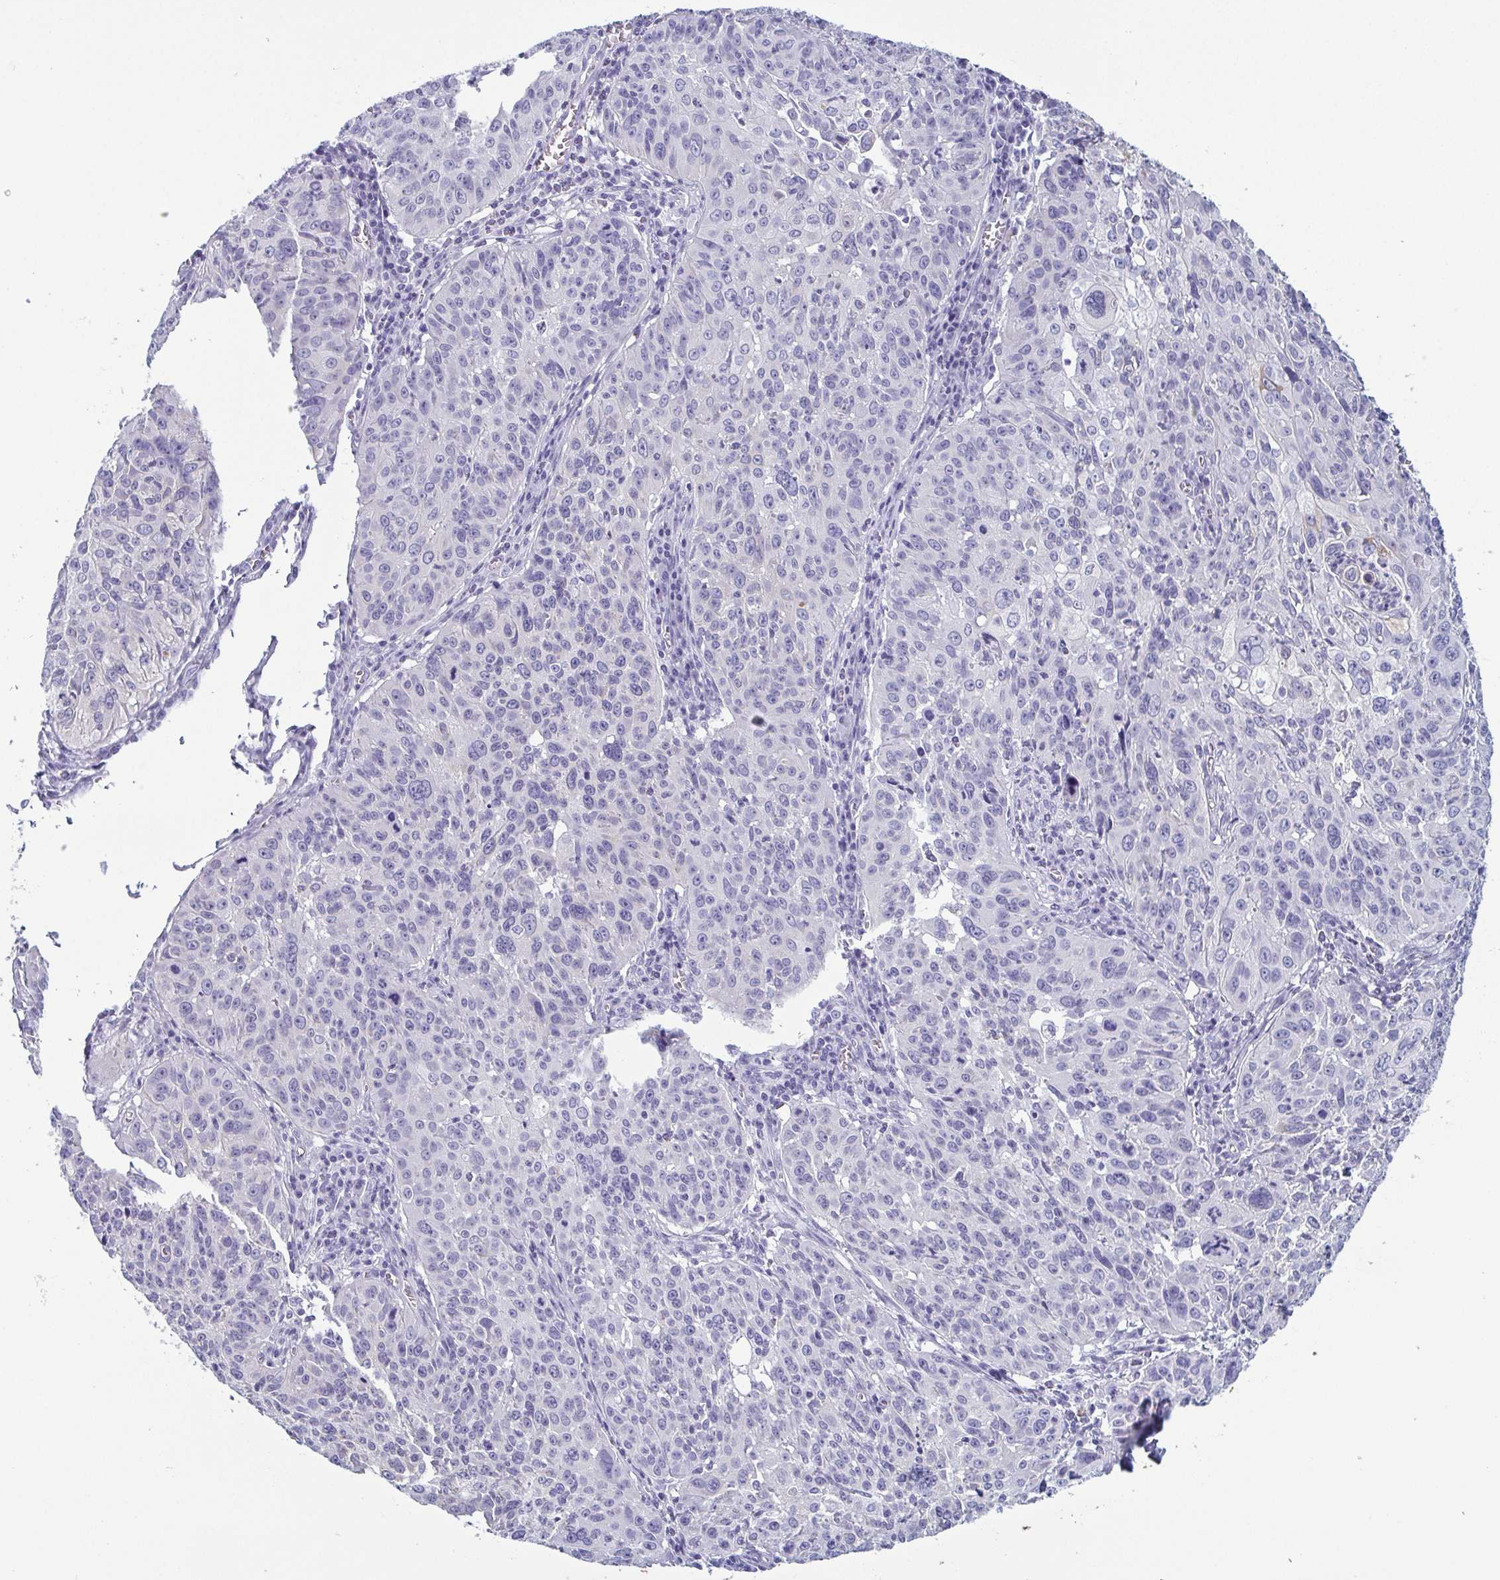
{"staining": {"intensity": "negative", "quantity": "none", "location": "none"}, "tissue": "cervical cancer", "cell_type": "Tumor cells", "image_type": "cancer", "snomed": [{"axis": "morphology", "description": "Squamous cell carcinoma, NOS"}, {"axis": "topography", "description": "Cervix"}], "caption": "Human cervical cancer (squamous cell carcinoma) stained for a protein using immunohistochemistry shows no expression in tumor cells.", "gene": "KRT10", "patient": {"sex": "female", "age": 31}}